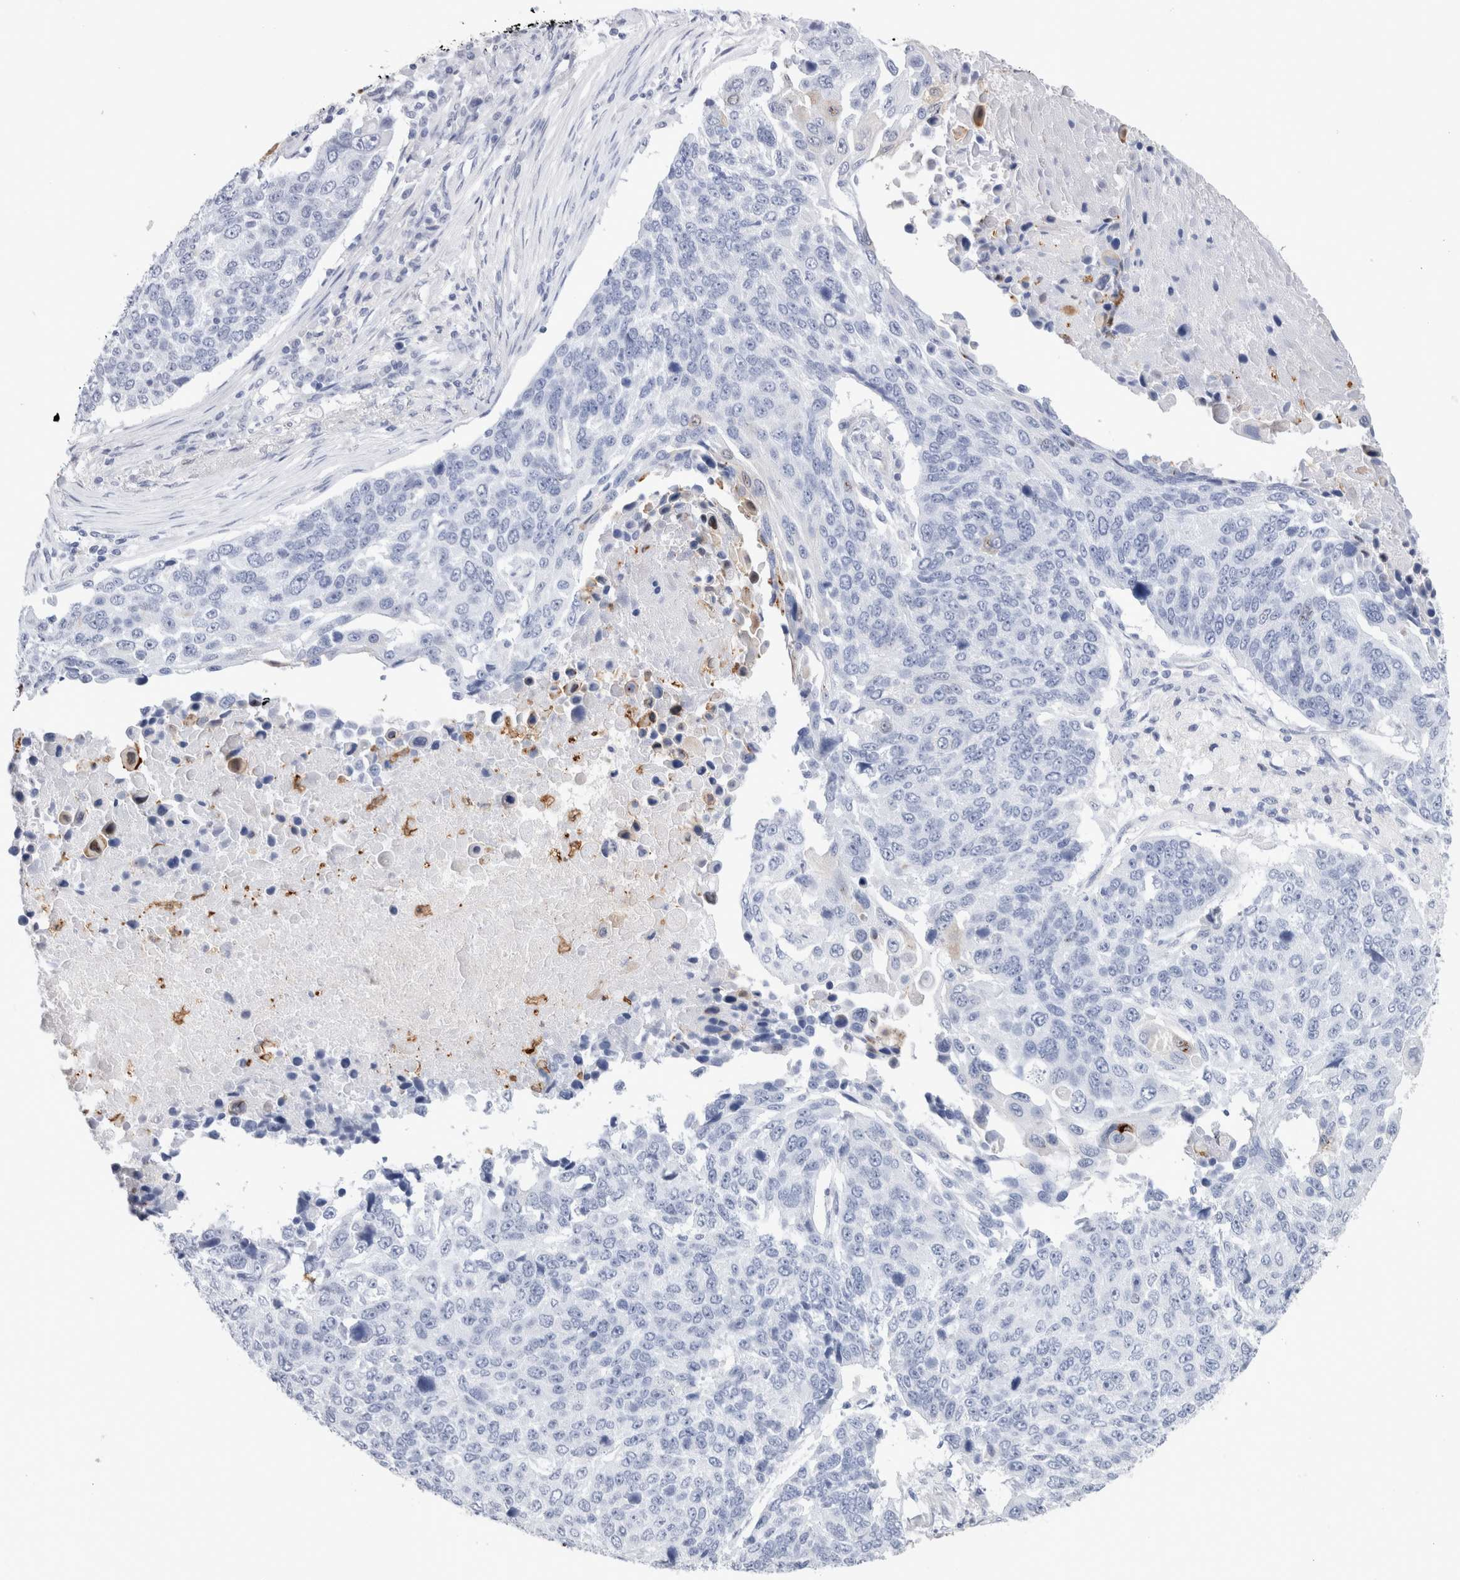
{"staining": {"intensity": "negative", "quantity": "none", "location": "none"}, "tissue": "lung cancer", "cell_type": "Tumor cells", "image_type": "cancer", "snomed": [{"axis": "morphology", "description": "Squamous cell carcinoma, NOS"}, {"axis": "topography", "description": "Lung"}], "caption": "Tumor cells show no significant expression in lung cancer.", "gene": "SLC10A5", "patient": {"sex": "male", "age": 66}}